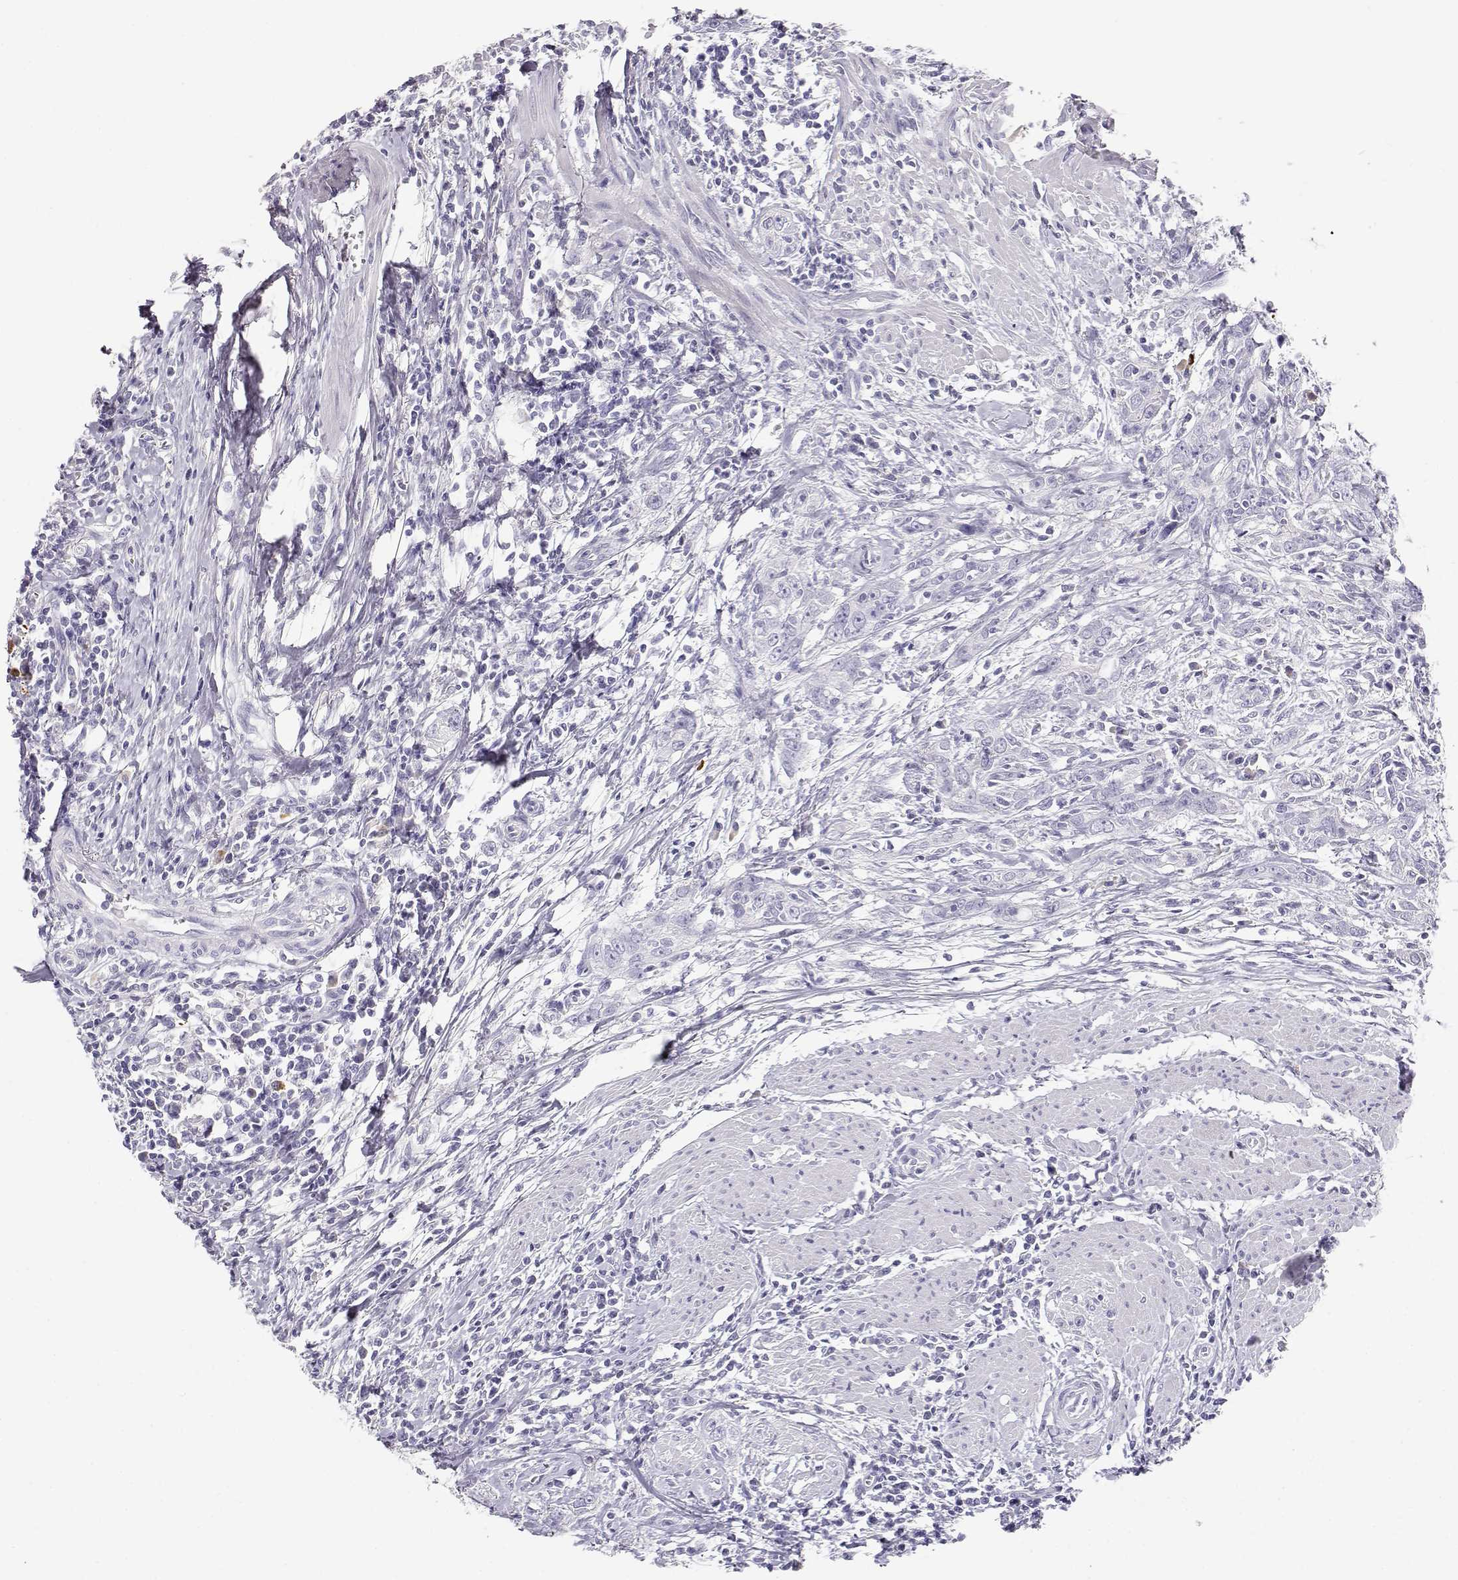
{"staining": {"intensity": "negative", "quantity": "none", "location": "none"}, "tissue": "urothelial cancer", "cell_type": "Tumor cells", "image_type": "cancer", "snomed": [{"axis": "morphology", "description": "Urothelial carcinoma, High grade"}, {"axis": "topography", "description": "Urinary bladder"}], "caption": "There is no significant expression in tumor cells of urothelial cancer.", "gene": "GPR174", "patient": {"sex": "male", "age": 83}}